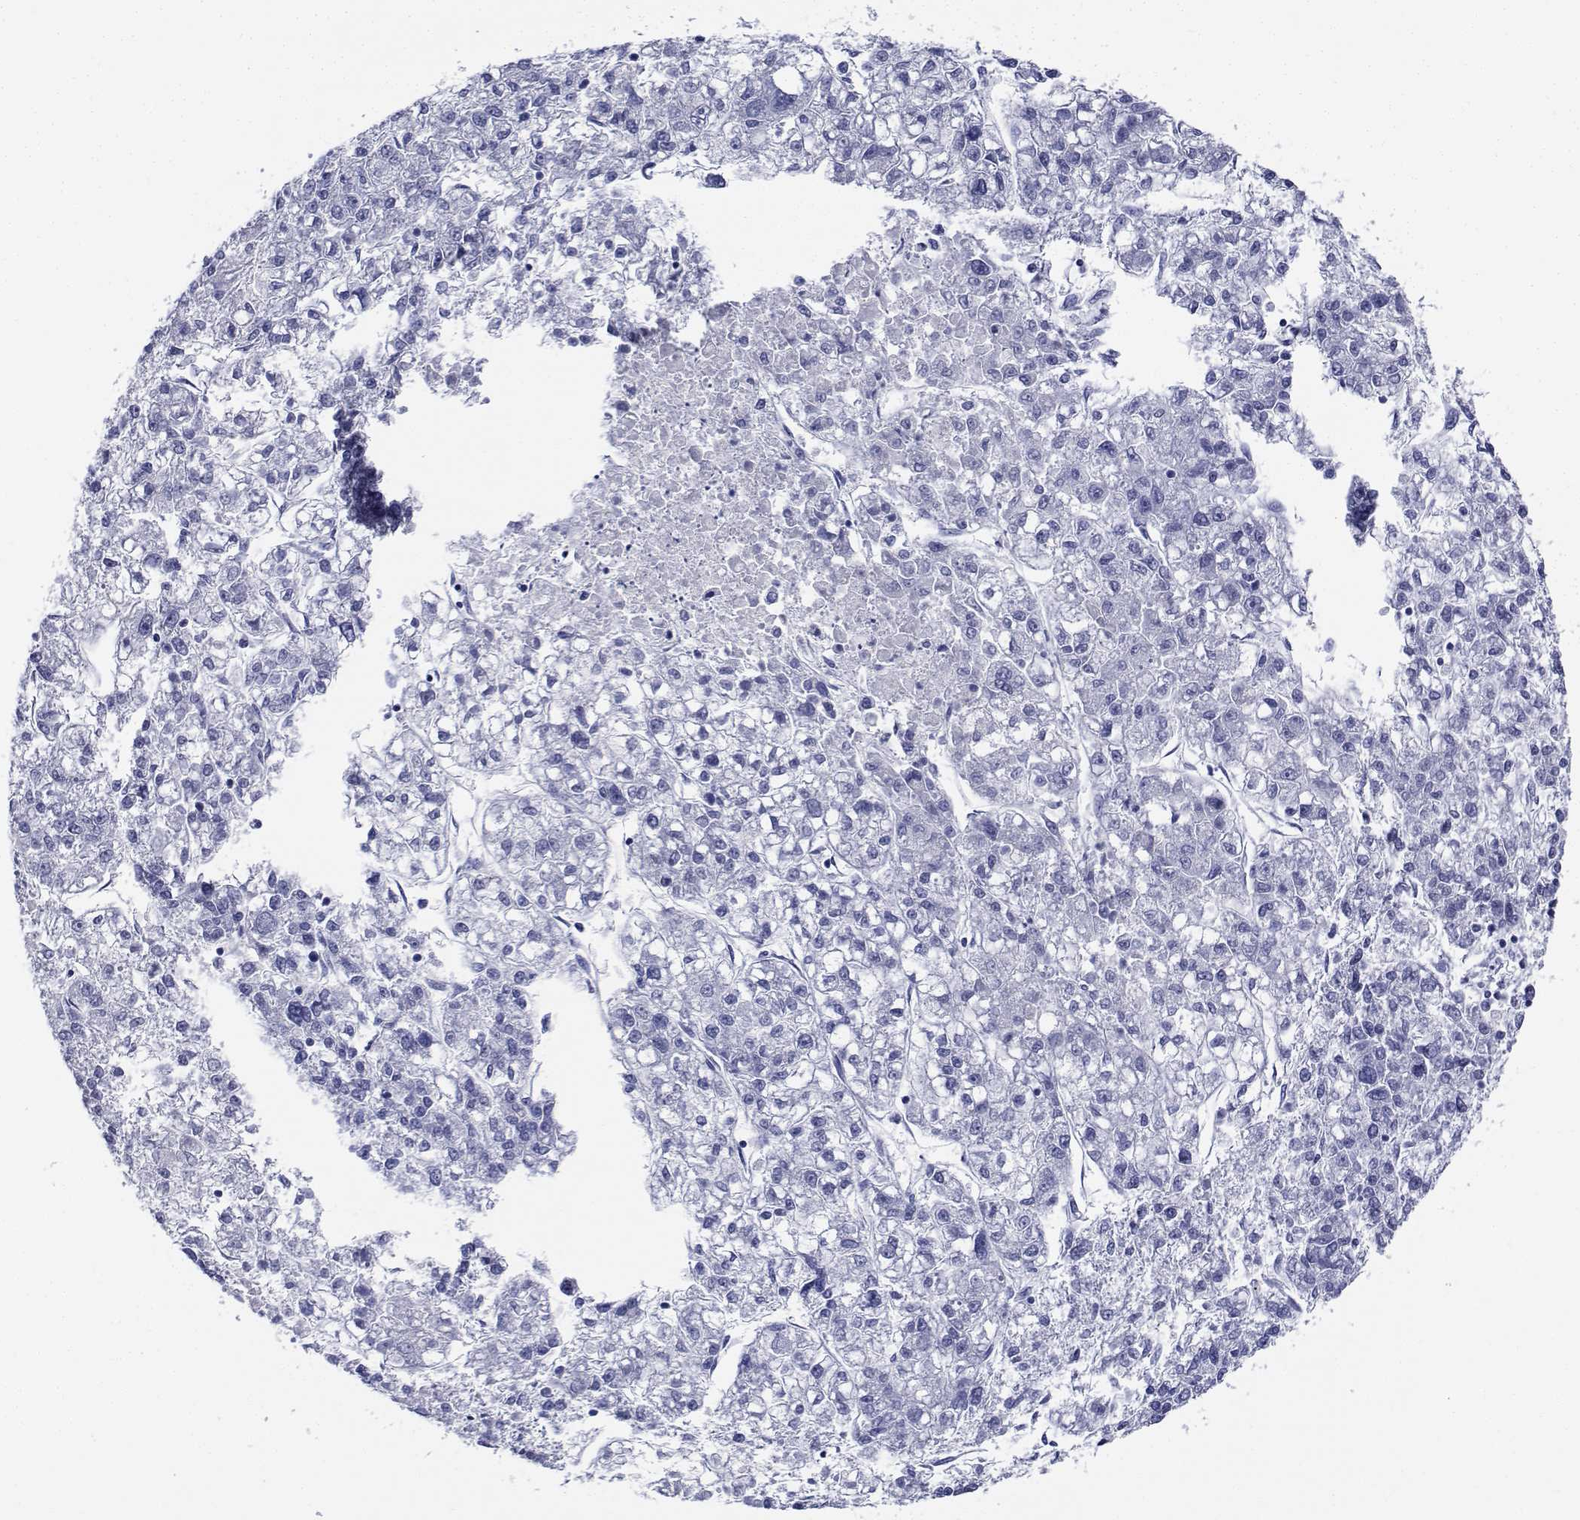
{"staining": {"intensity": "negative", "quantity": "none", "location": "none"}, "tissue": "liver cancer", "cell_type": "Tumor cells", "image_type": "cancer", "snomed": [{"axis": "morphology", "description": "Carcinoma, Hepatocellular, NOS"}, {"axis": "topography", "description": "Liver"}], "caption": "IHC of liver hepatocellular carcinoma reveals no positivity in tumor cells. (Brightfield microscopy of DAB immunohistochemistry (IHC) at high magnification).", "gene": "PLXNA4", "patient": {"sex": "male", "age": 56}}